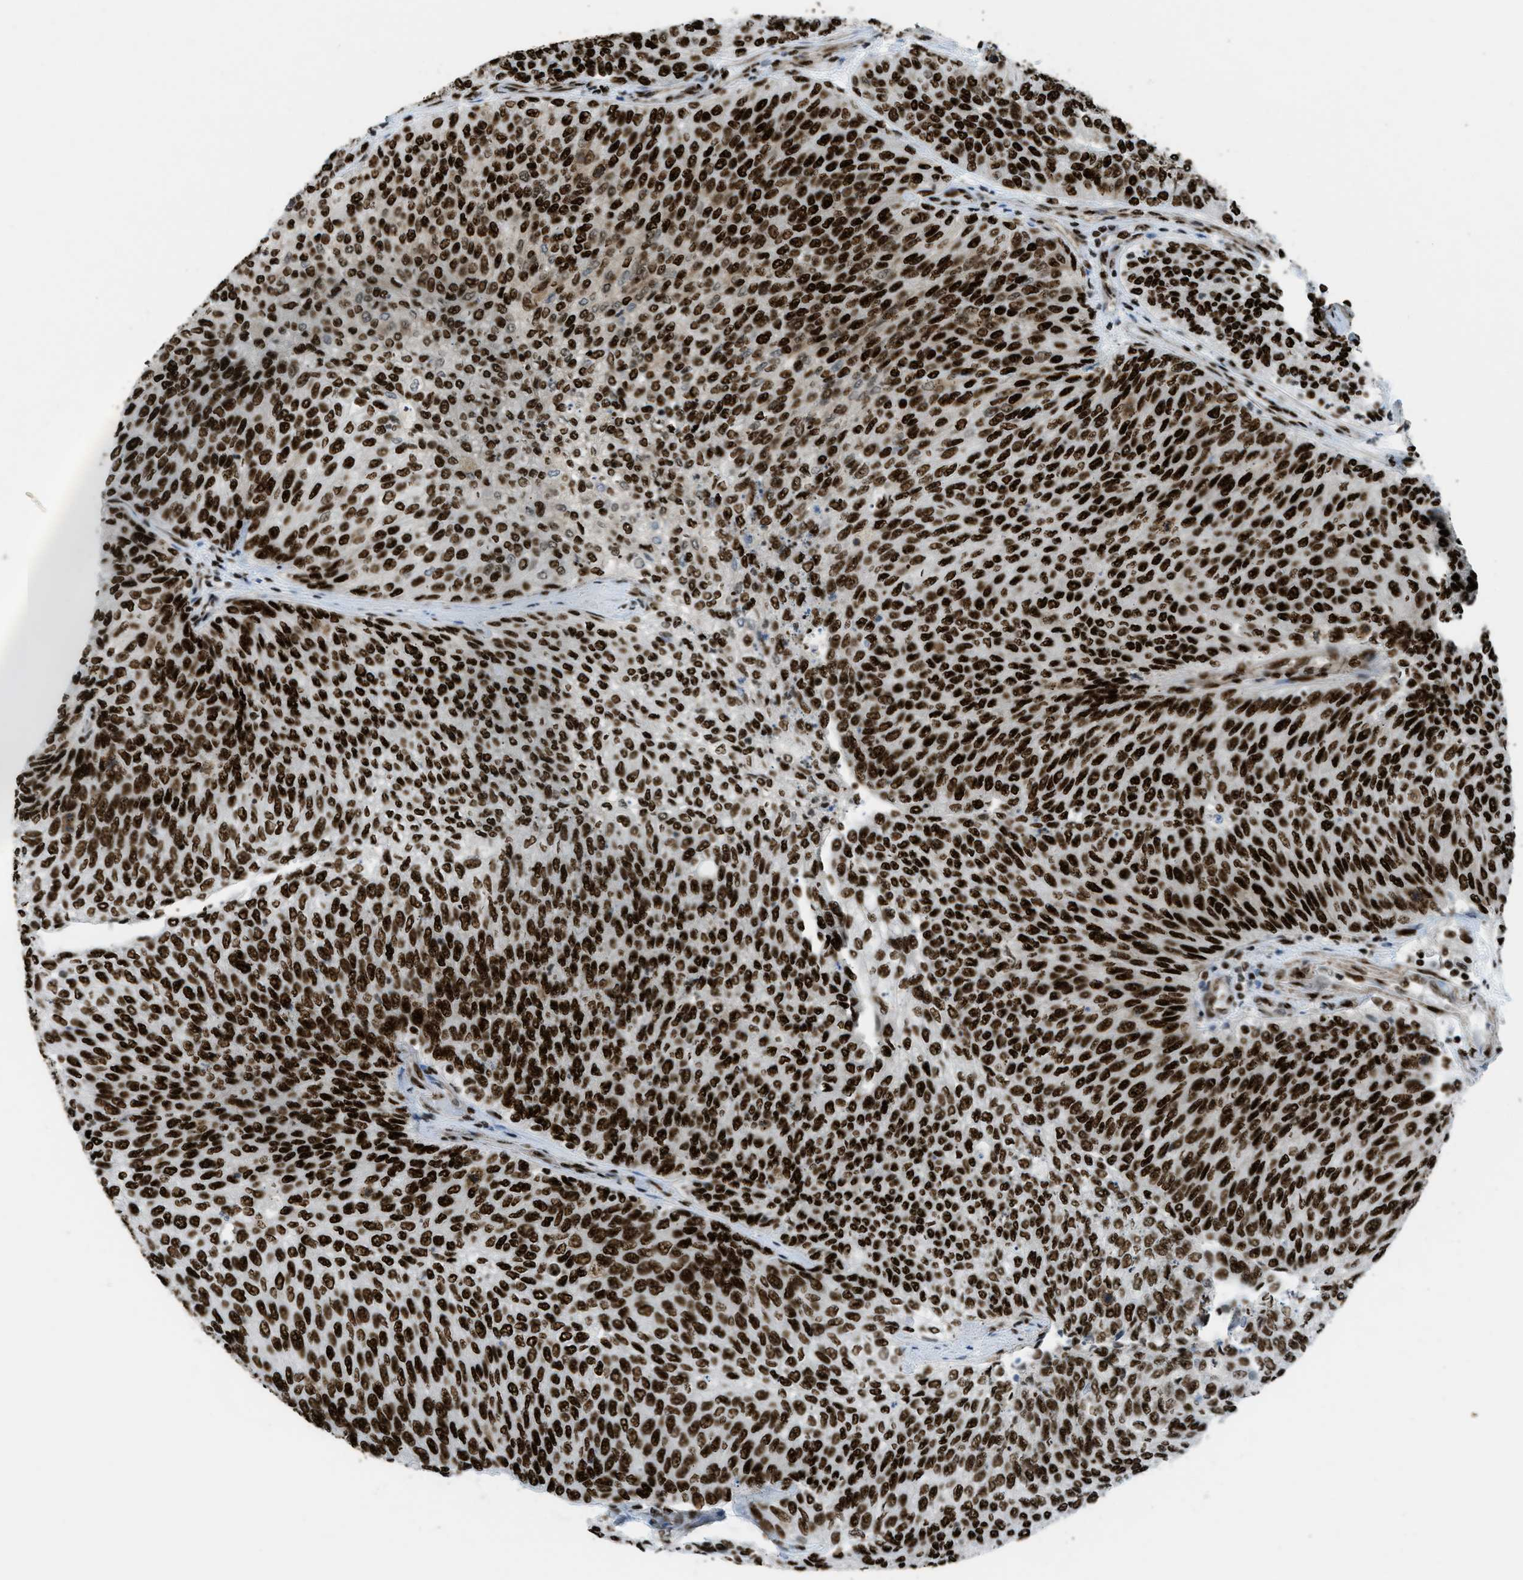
{"staining": {"intensity": "strong", "quantity": ">75%", "location": "nuclear"}, "tissue": "urothelial cancer", "cell_type": "Tumor cells", "image_type": "cancer", "snomed": [{"axis": "morphology", "description": "Urothelial carcinoma, Low grade"}, {"axis": "topography", "description": "Urinary bladder"}], "caption": "Protein staining demonstrates strong nuclear staining in approximately >75% of tumor cells in urothelial carcinoma (low-grade). Nuclei are stained in blue.", "gene": "ZNF207", "patient": {"sex": "female", "age": 79}}